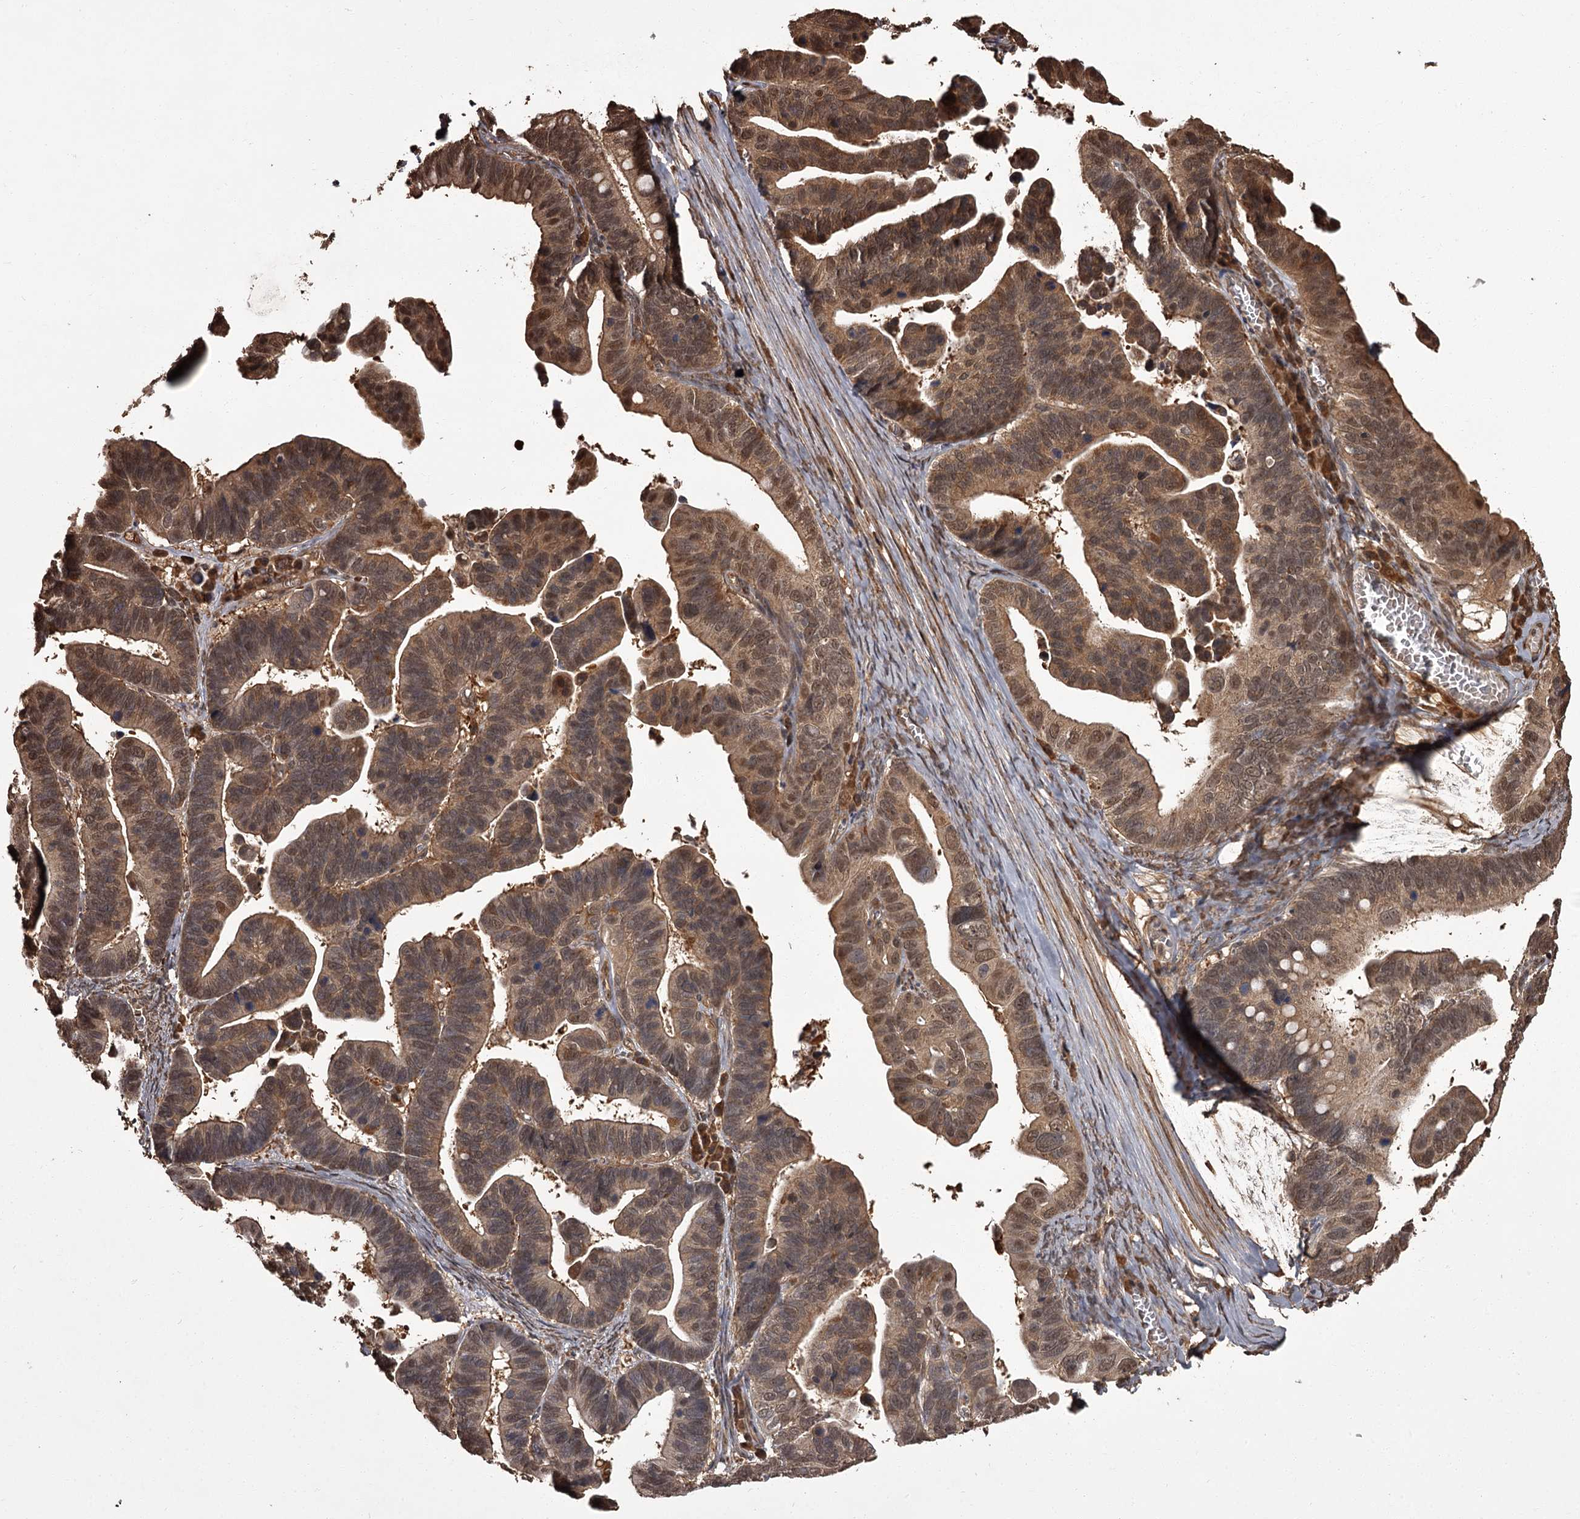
{"staining": {"intensity": "moderate", "quantity": ">75%", "location": "cytoplasmic/membranous,nuclear"}, "tissue": "ovarian cancer", "cell_type": "Tumor cells", "image_type": "cancer", "snomed": [{"axis": "morphology", "description": "Cystadenocarcinoma, serous, NOS"}, {"axis": "topography", "description": "Ovary"}], "caption": "The histopathology image reveals staining of ovarian cancer, revealing moderate cytoplasmic/membranous and nuclear protein positivity (brown color) within tumor cells.", "gene": "NPRL2", "patient": {"sex": "female", "age": 56}}